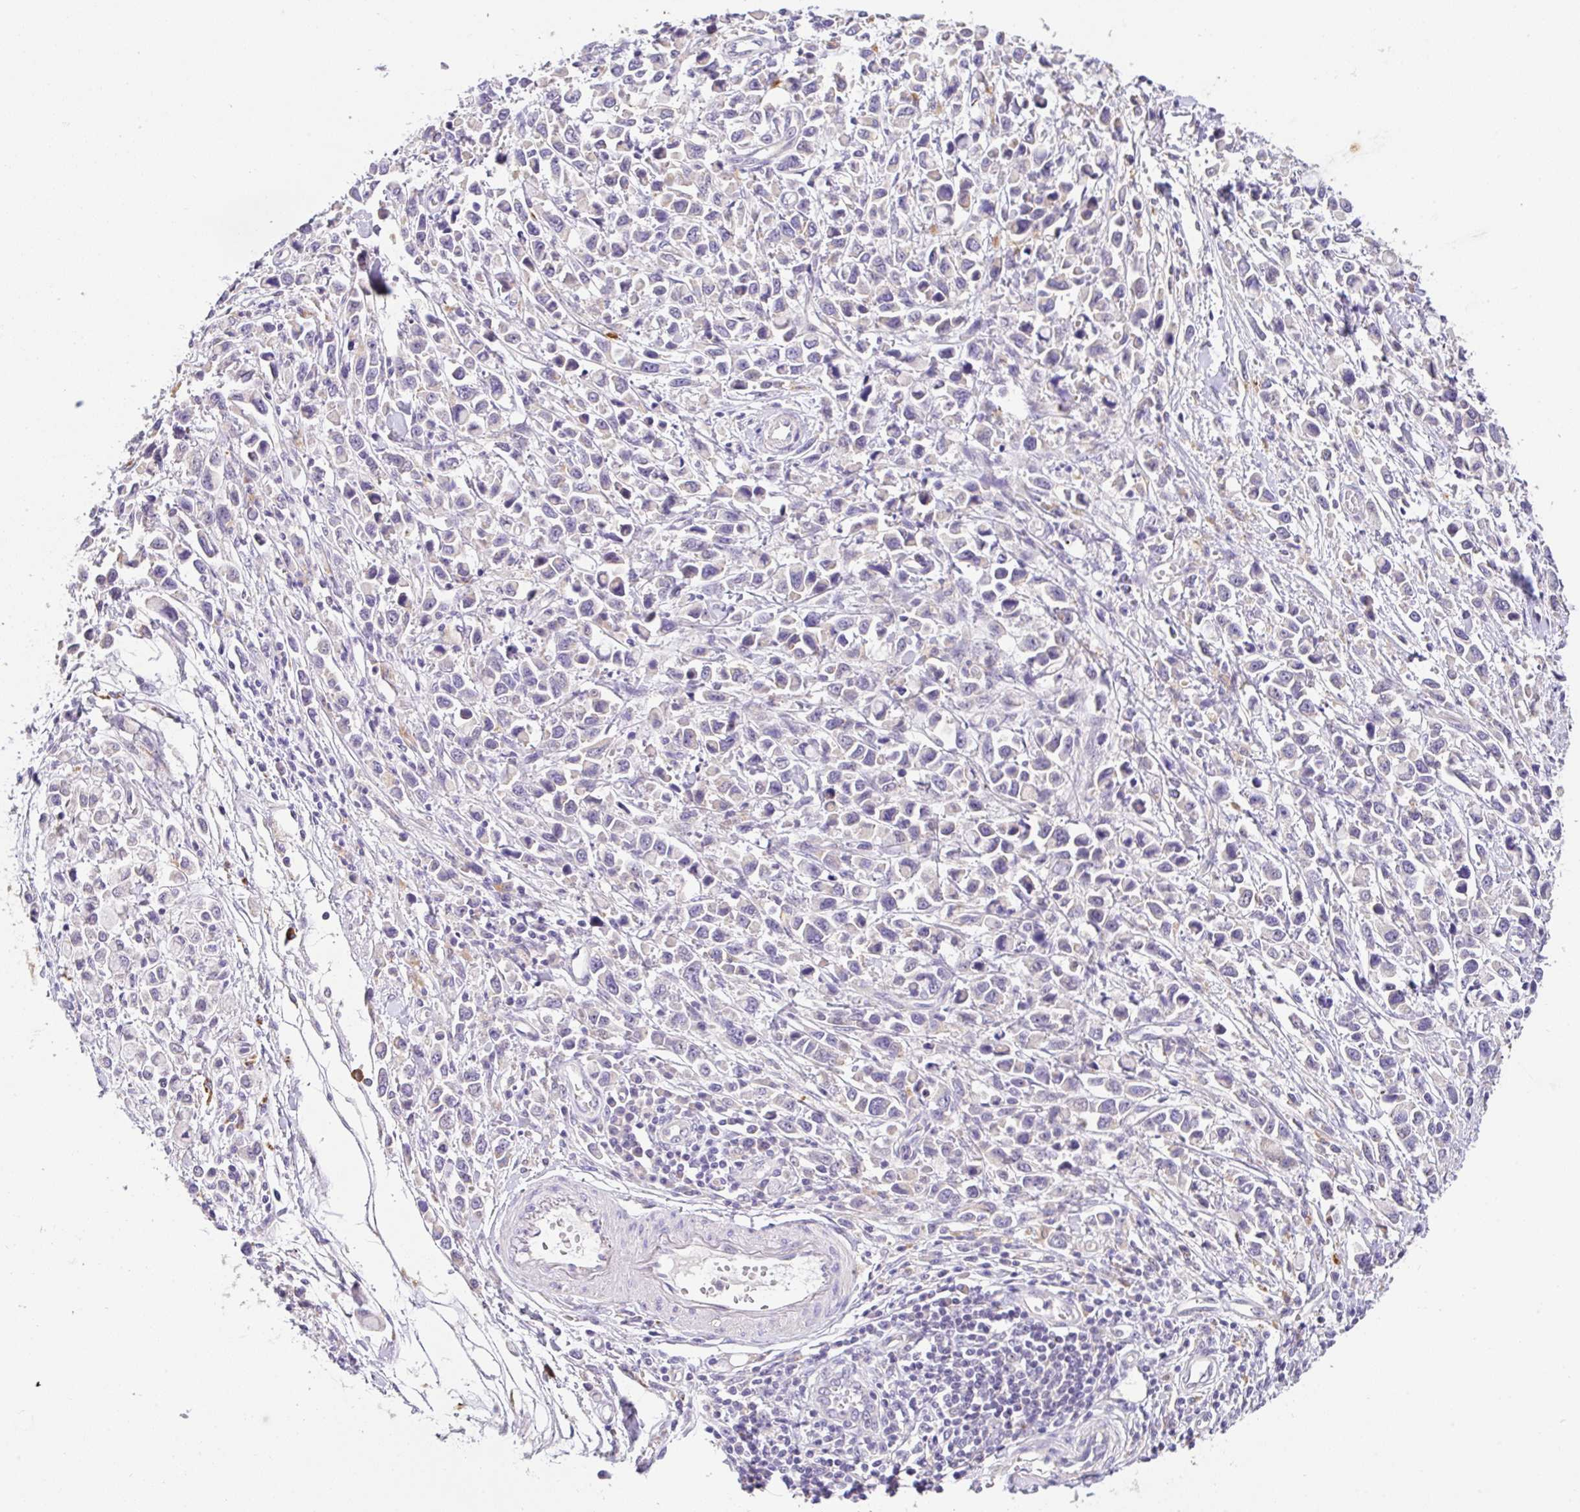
{"staining": {"intensity": "negative", "quantity": "none", "location": "none"}, "tissue": "stomach cancer", "cell_type": "Tumor cells", "image_type": "cancer", "snomed": [{"axis": "morphology", "description": "Adenocarcinoma, NOS"}, {"axis": "topography", "description": "Stomach"}], "caption": "High power microscopy image of an immunohistochemistry (IHC) photomicrograph of stomach cancer, revealing no significant expression in tumor cells.", "gene": "EPN3", "patient": {"sex": "female", "age": 81}}